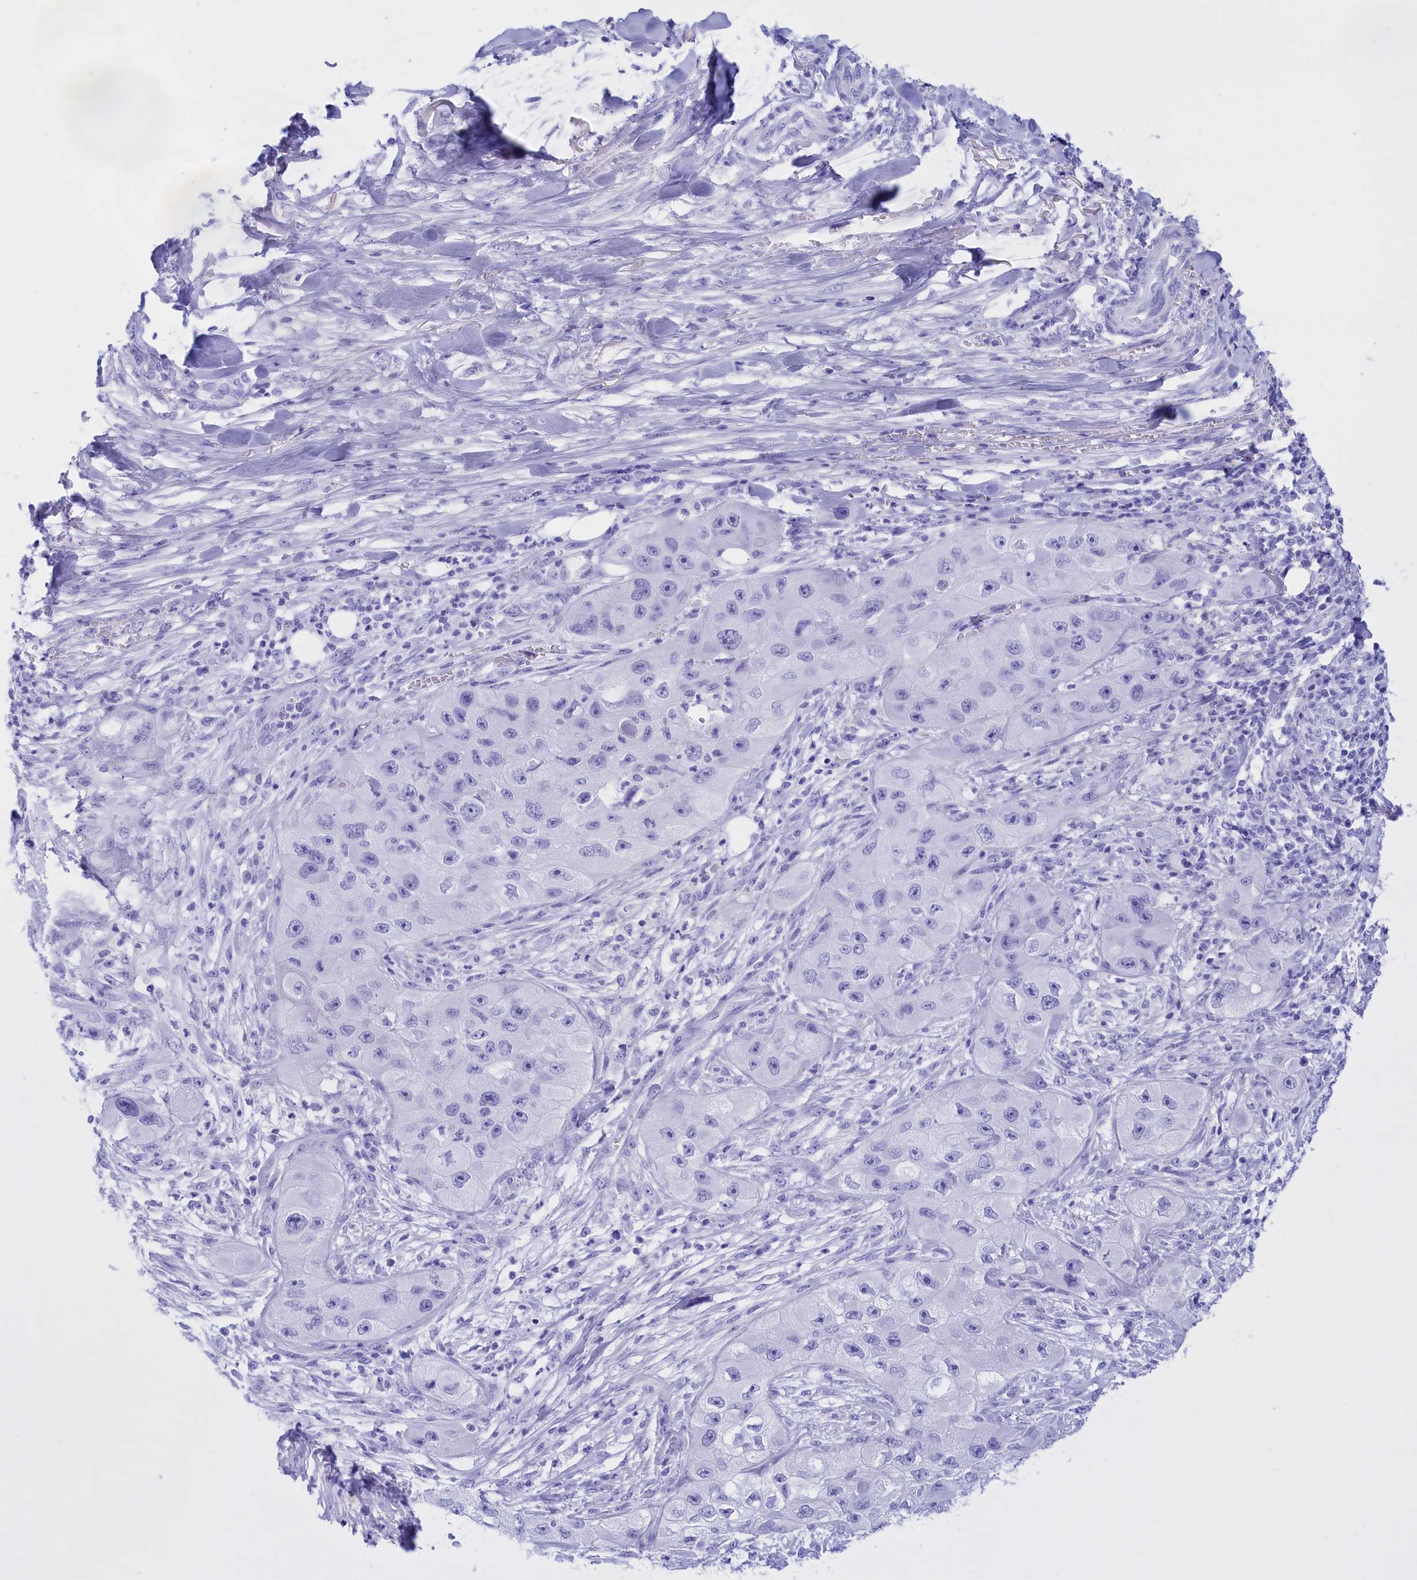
{"staining": {"intensity": "negative", "quantity": "none", "location": "none"}, "tissue": "skin cancer", "cell_type": "Tumor cells", "image_type": "cancer", "snomed": [{"axis": "morphology", "description": "Squamous cell carcinoma, NOS"}, {"axis": "topography", "description": "Skin"}, {"axis": "topography", "description": "Subcutis"}], "caption": "Immunohistochemistry (IHC) of human skin cancer exhibits no positivity in tumor cells. The staining was performed using DAB (3,3'-diaminobenzidine) to visualize the protein expression in brown, while the nuclei were stained in blue with hematoxylin (Magnification: 20x).", "gene": "BRI3", "patient": {"sex": "male", "age": 73}}